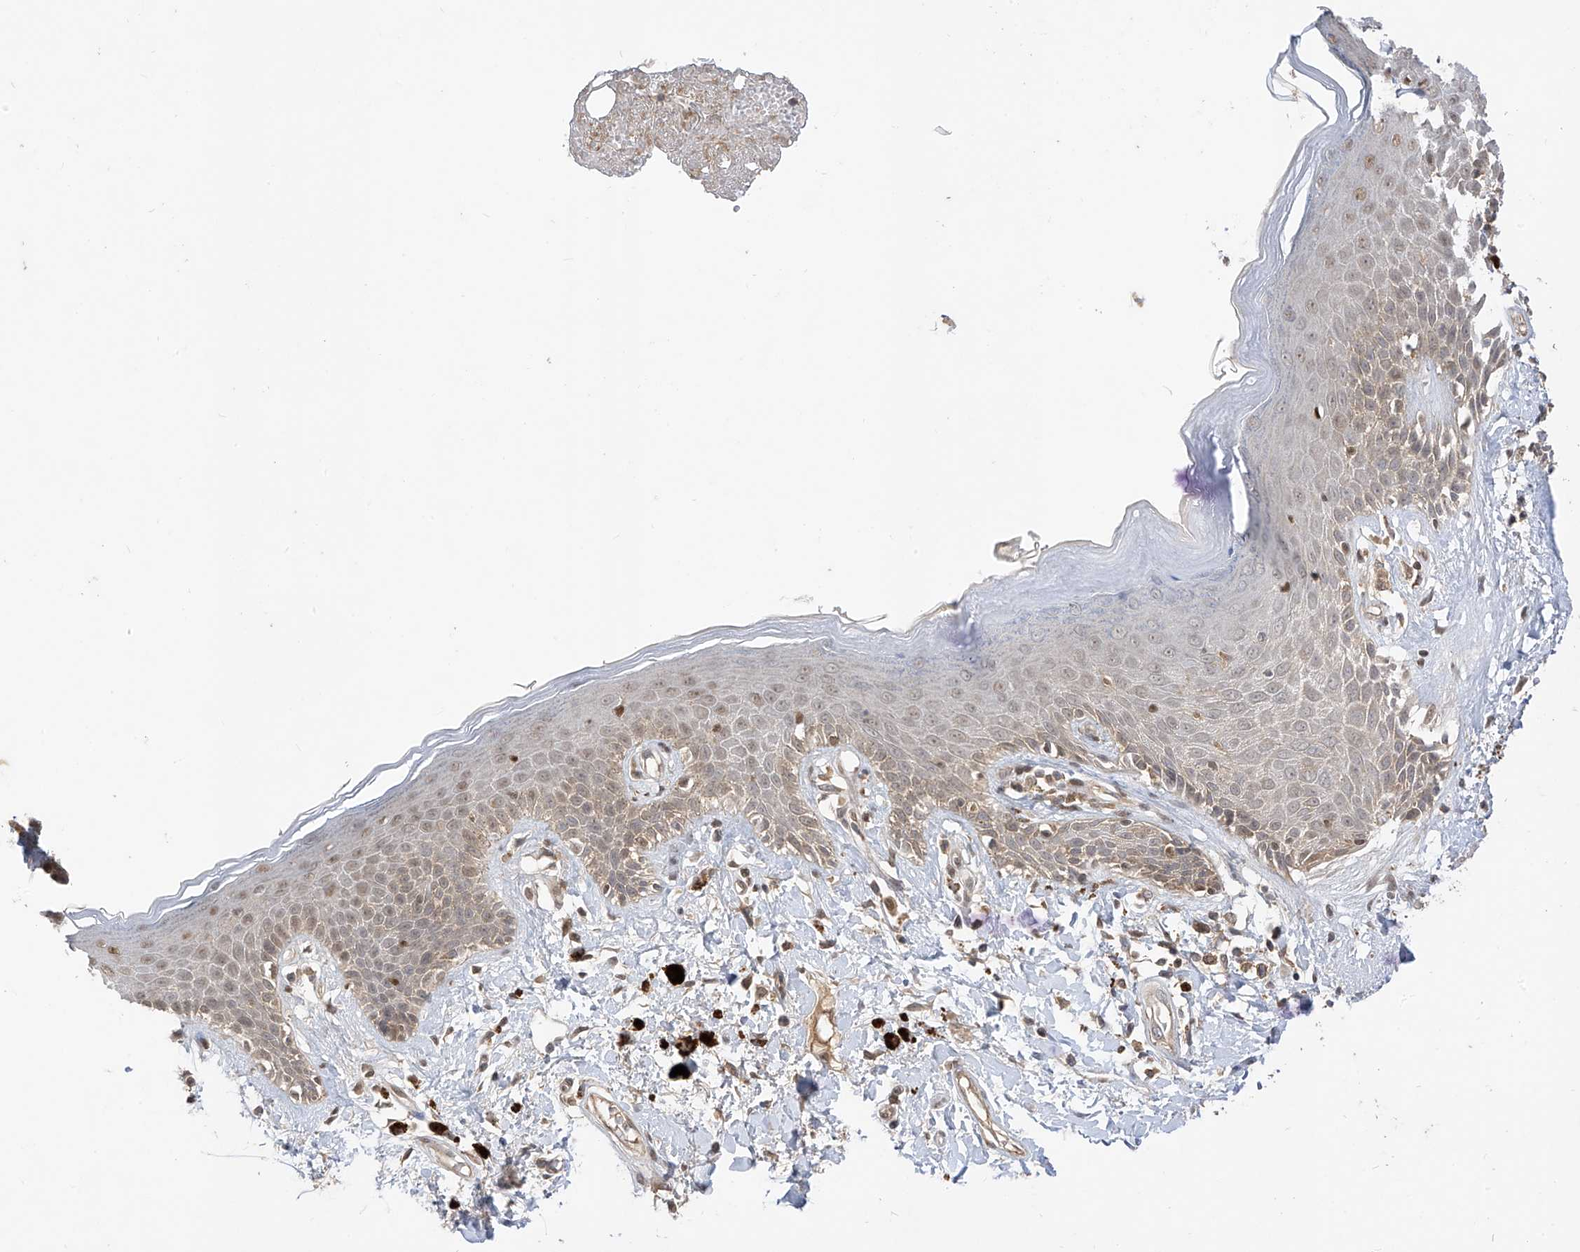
{"staining": {"intensity": "moderate", "quantity": "25%-75%", "location": "cytoplasmic/membranous,nuclear"}, "tissue": "skin", "cell_type": "Epidermal cells", "image_type": "normal", "snomed": [{"axis": "morphology", "description": "Normal tissue, NOS"}, {"axis": "topography", "description": "Anal"}], "caption": "A histopathology image of skin stained for a protein displays moderate cytoplasmic/membranous,nuclear brown staining in epidermal cells. Nuclei are stained in blue.", "gene": "MRTFA", "patient": {"sex": "female", "age": 78}}